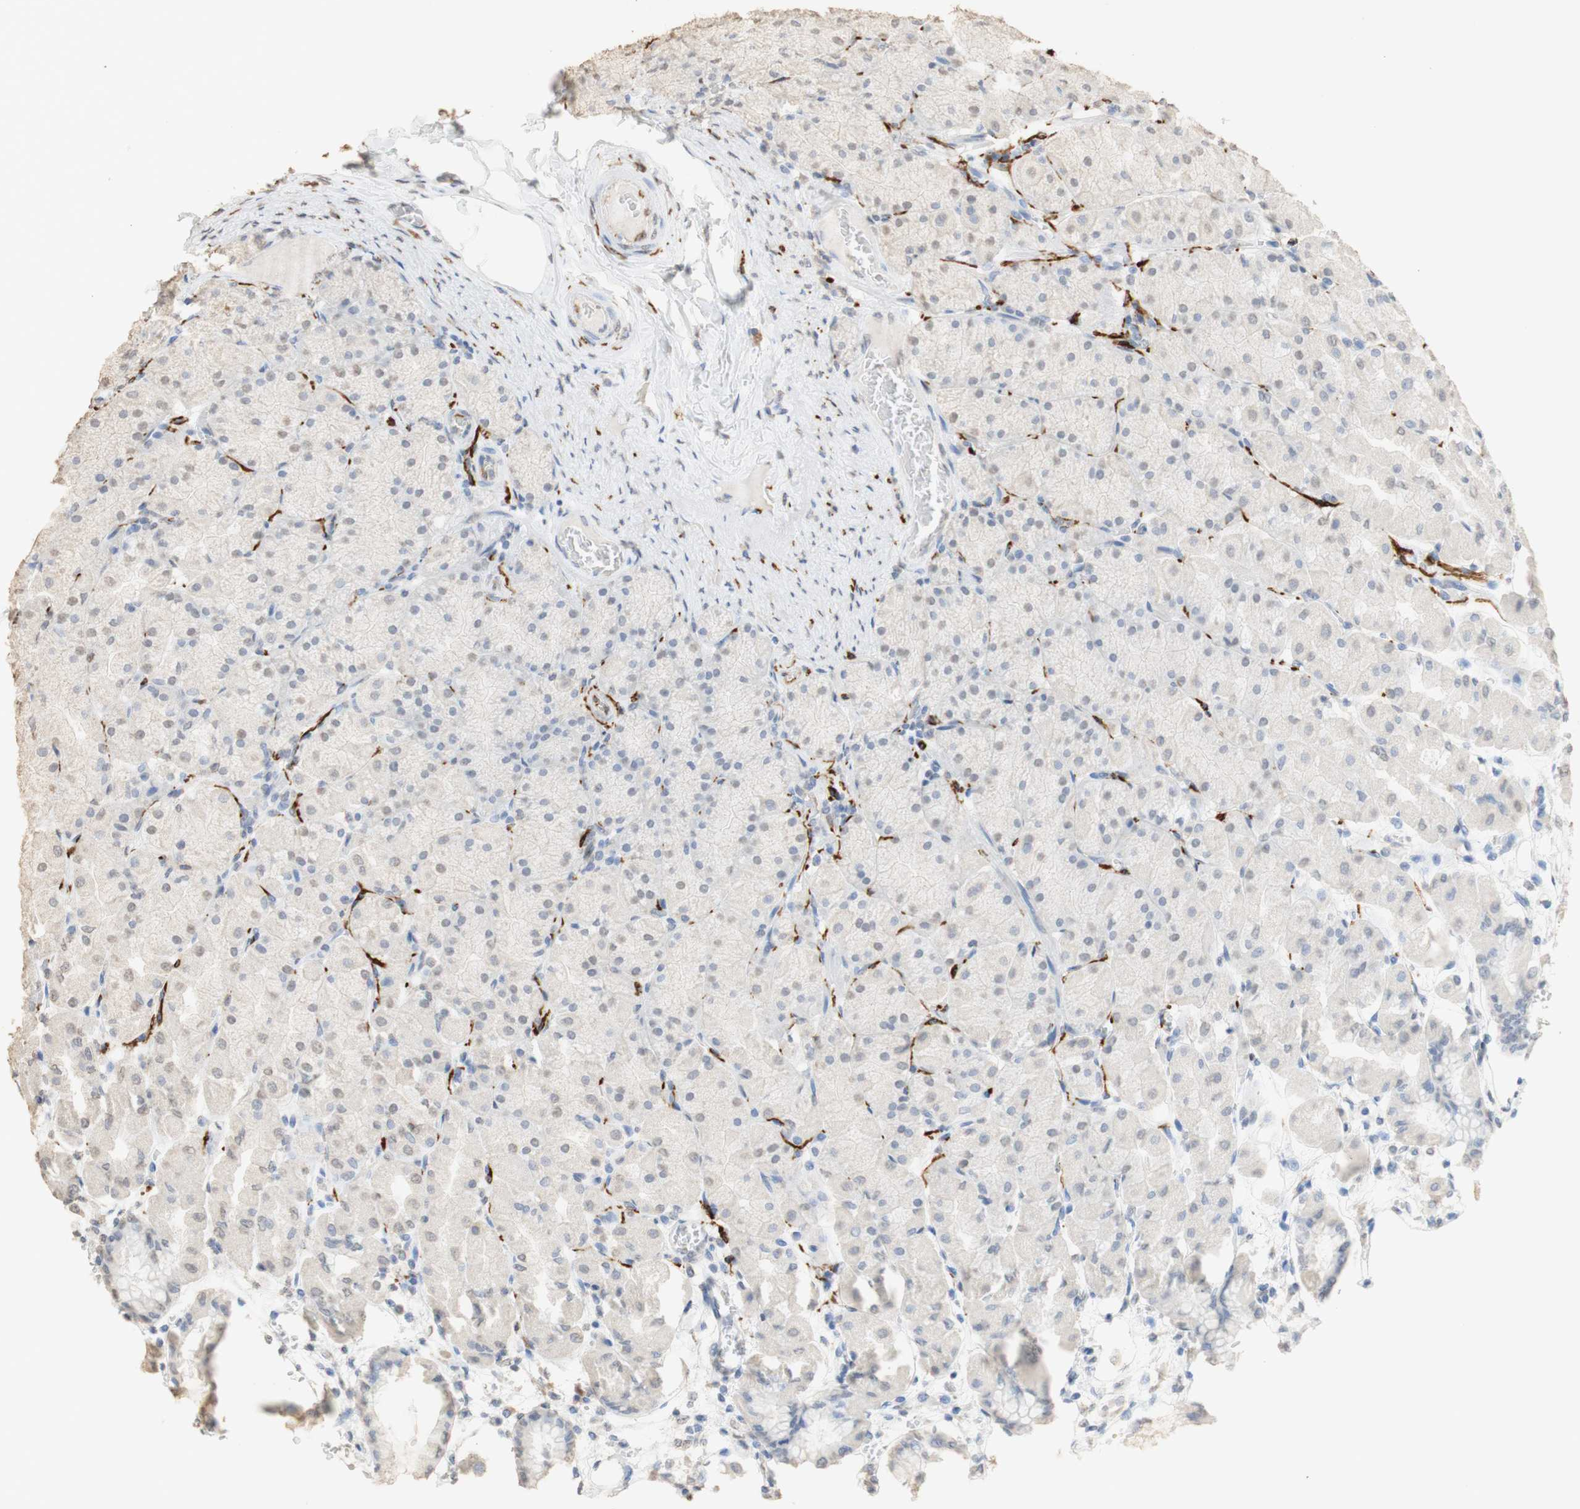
{"staining": {"intensity": "weak", "quantity": ">75%", "location": "cytoplasmic/membranous,nuclear"}, "tissue": "stomach", "cell_type": "Glandular cells", "image_type": "normal", "snomed": [{"axis": "morphology", "description": "Normal tissue, NOS"}, {"axis": "topography", "description": "Stomach, upper"}], "caption": "Human stomach stained with a brown dye shows weak cytoplasmic/membranous,nuclear positive staining in about >75% of glandular cells.", "gene": "L1CAM", "patient": {"sex": "female", "age": 56}}